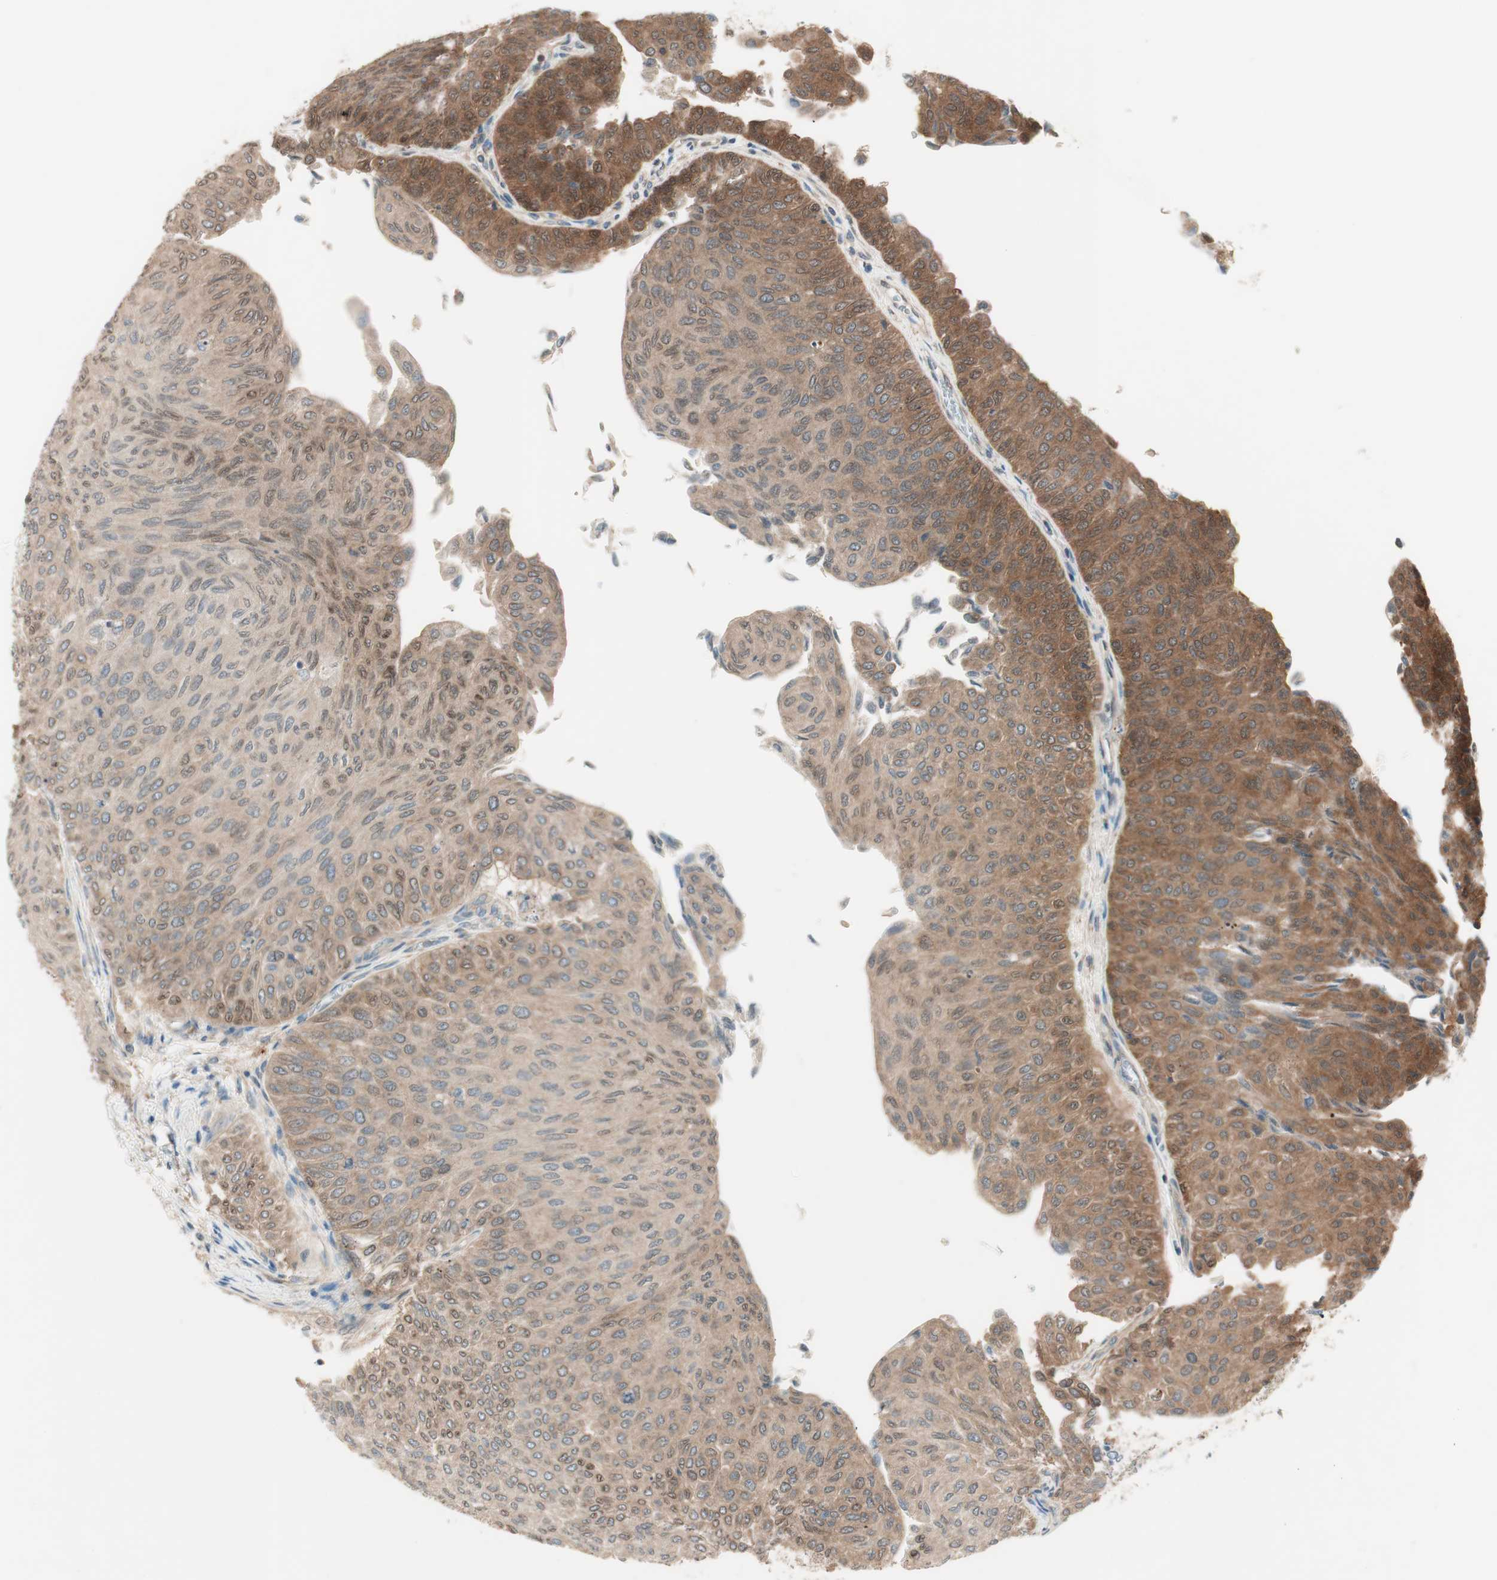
{"staining": {"intensity": "strong", "quantity": ">75%", "location": "cytoplasmic/membranous"}, "tissue": "urothelial cancer", "cell_type": "Tumor cells", "image_type": "cancer", "snomed": [{"axis": "morphology", "description": "Urothelial carcinoma, Low grade"}, {"axis": "topography", "description": "Urinary bladder"}], "caption": "Human low-grade urothelial carcinoma stained with a protein marker displays strong staining in tumor cells.", "gene": "GALT", "patient": {"sex": "male", "age": 78}}